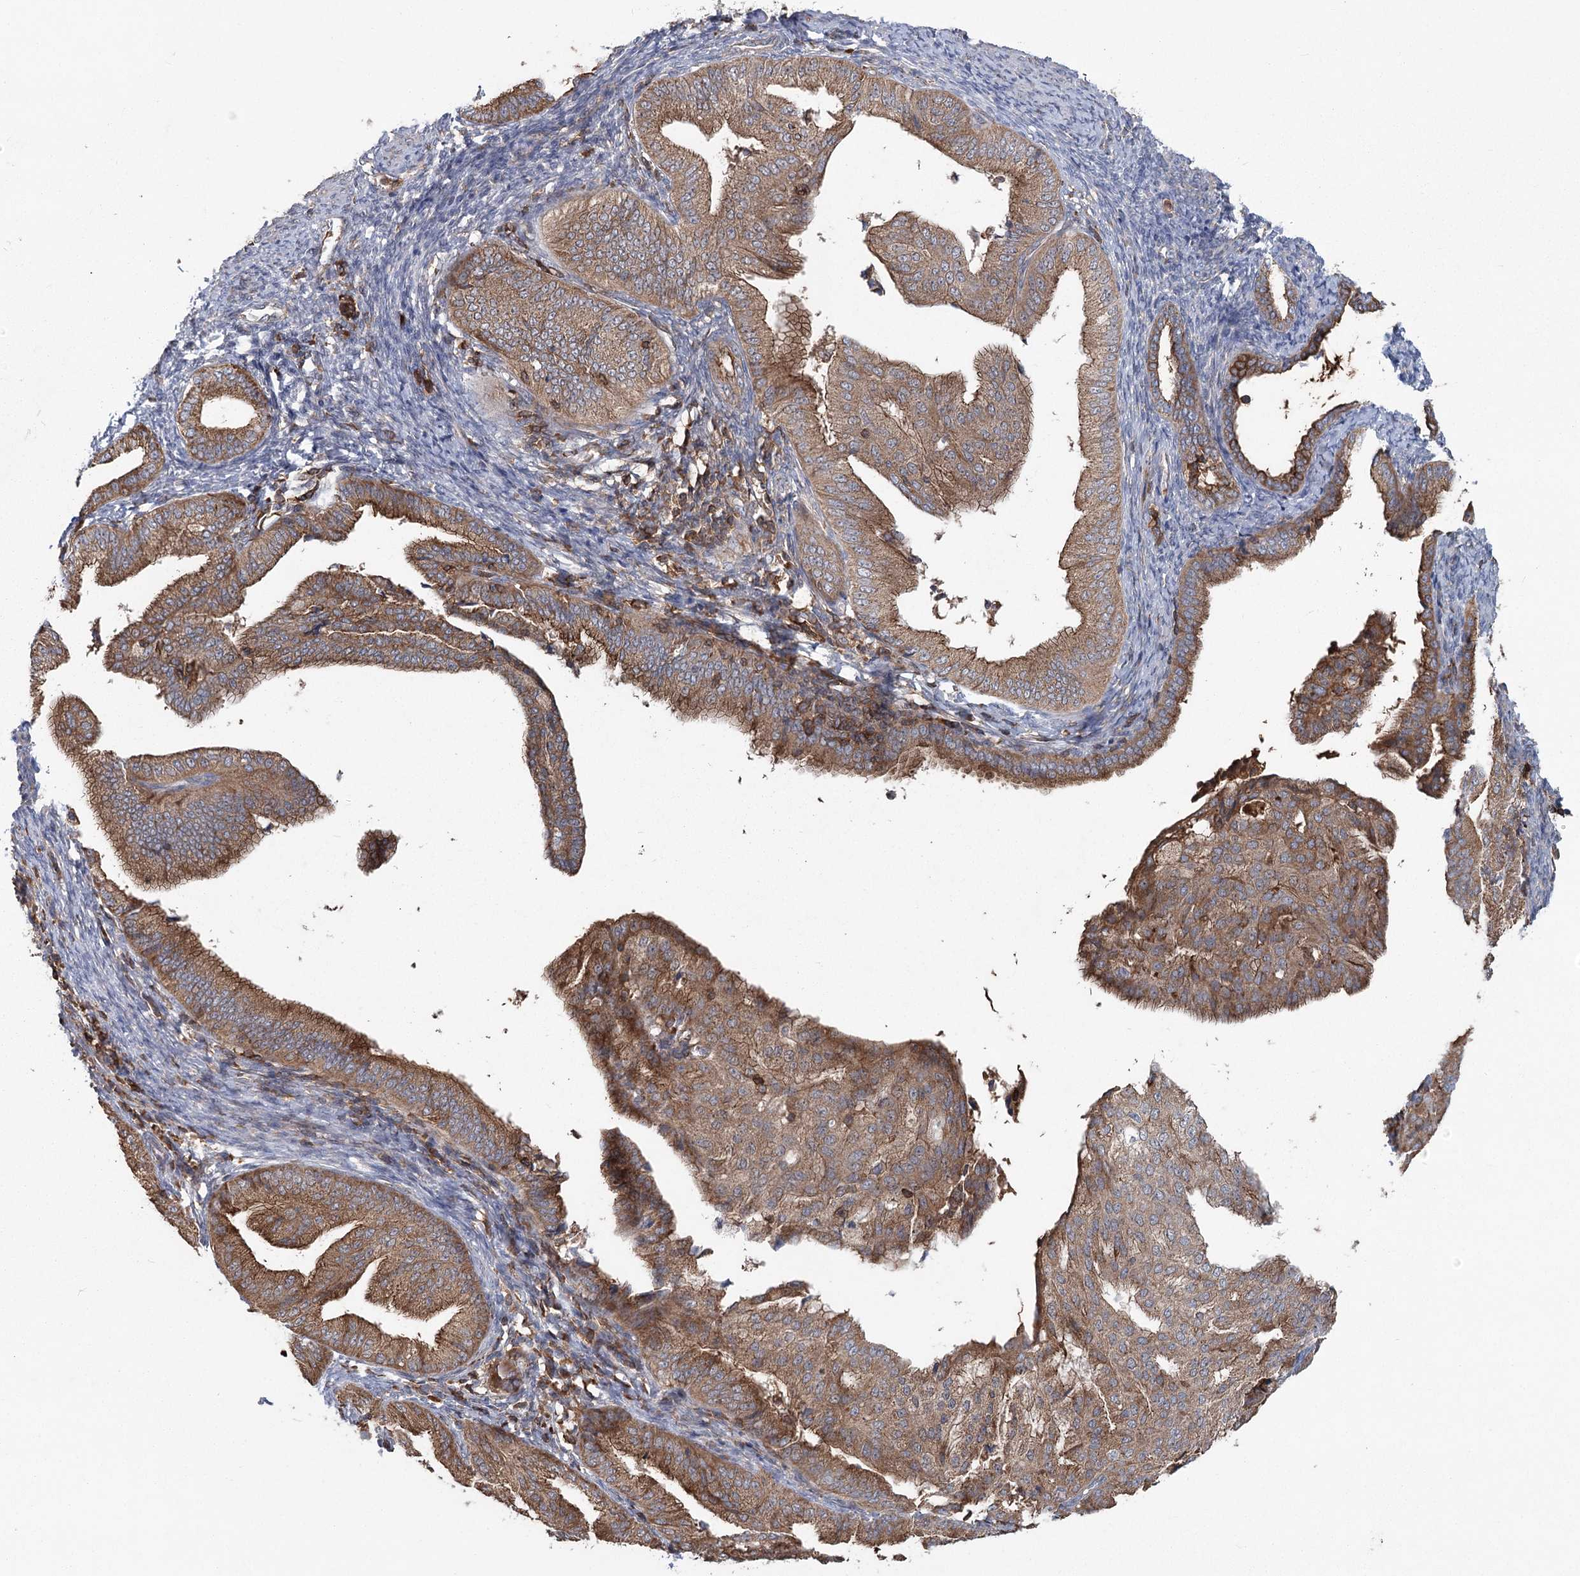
{"staining": {"intensity": "moderate", "quantity": ">75%", "location": "cytoplasmic/membranous"}, "tissue": "endometrial cancer", "cell_type": "Tumor cells", "image_type": "cancer", "snomed": [{"axis": "morphology", "description": "Adenocarcinoma, NOS"}, {"axis": "topography", "description": "Endometrium"}], "caption": "Approximately >75% of tumor cells in endometrial cancer (adenocarcinoma) exhibit moderate cytoplasmic/membranous protein expression as visualized by brown immunohistochemical staining.", "gene": "PLEKHA7", "patient": {"sex": "female", "age": 58}}